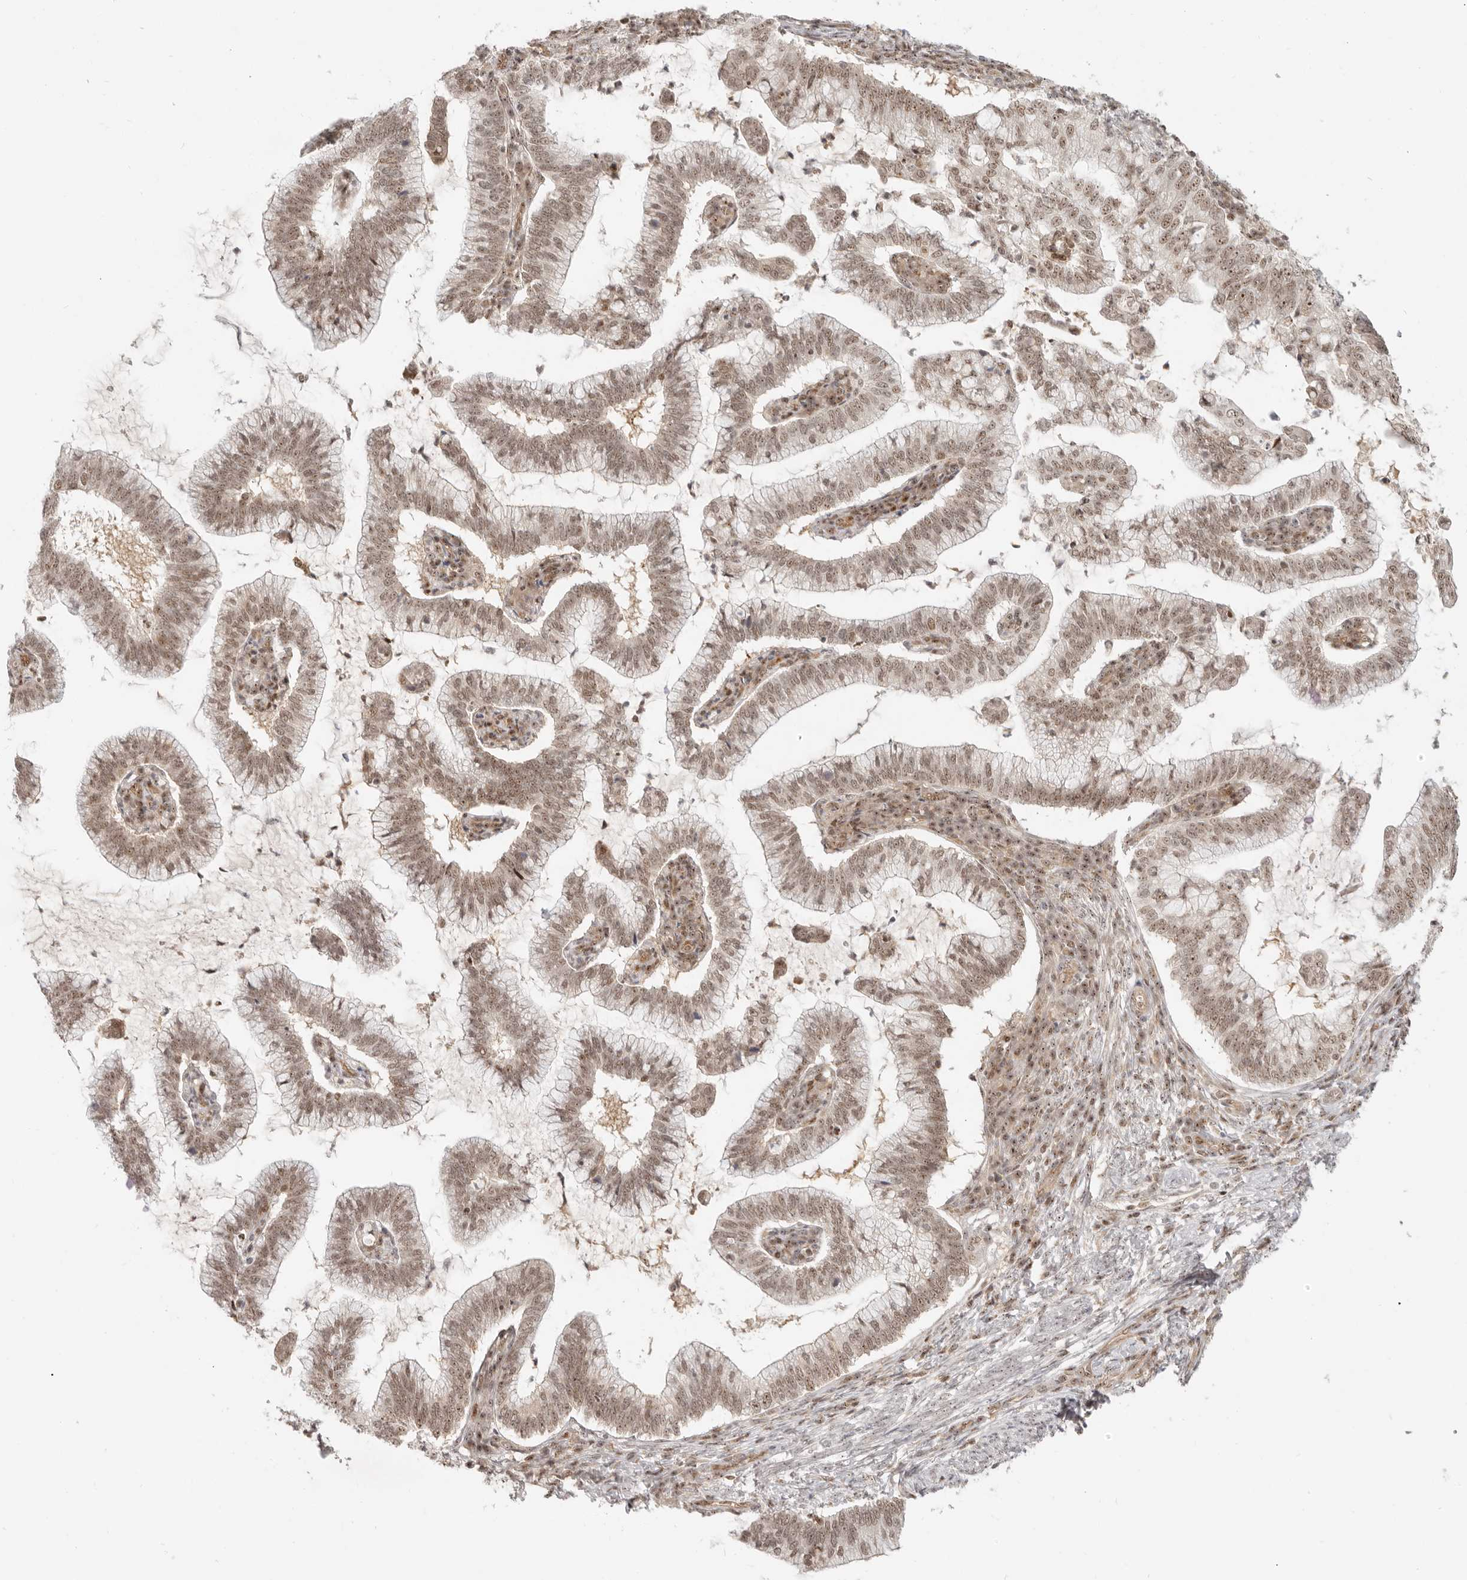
{"staining": {"intensity": "moderate", "quantity": ">75%", "location": "nuclear"}, "tissue": "cervical cancer", "cell_type": "Tumor cells", "image_type": "cancer", "snomed": [{"axis": "morphology", "description": "Adenocarcinoma, NOS"}, {"axis": "topography", "description": "Cervix"}], "caption": "Immunohistochemical staining of cervical cancer reveals medium levels of moderate nuclear protein staining in about >75% of tumor cells.", "gene": "BAP1", "patient": {"sex": "female", "age": 36}}